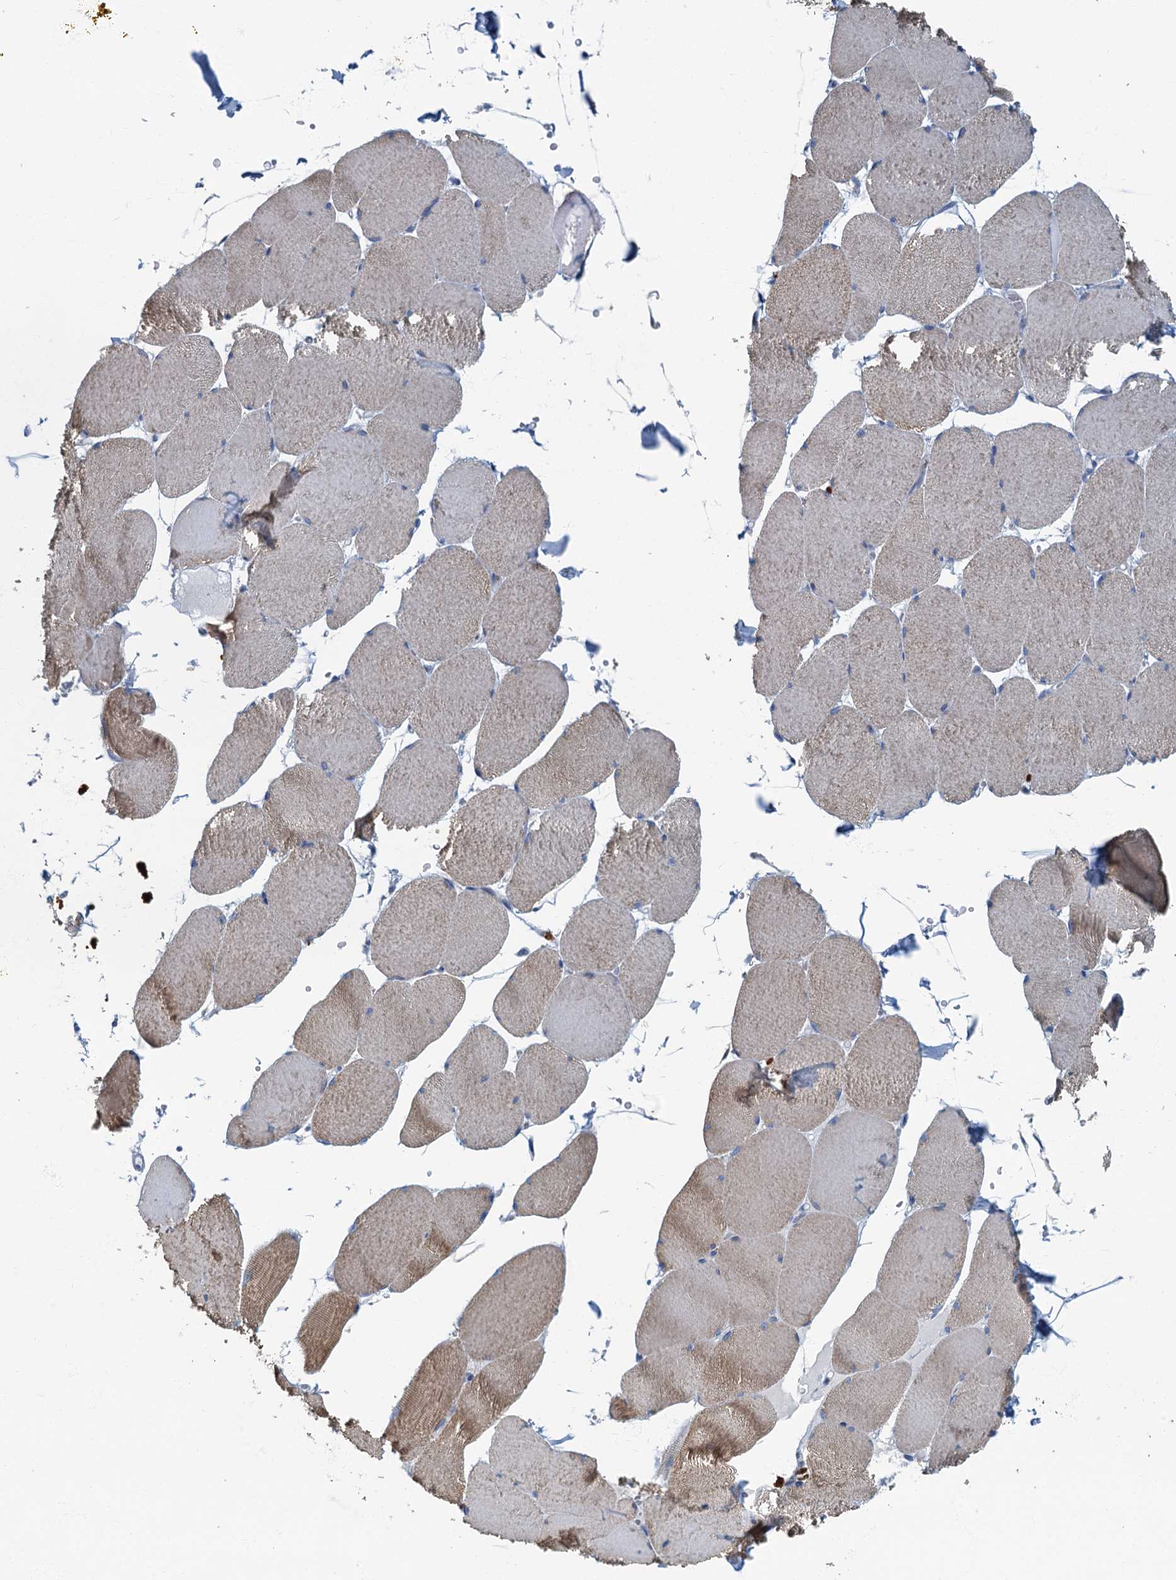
{"staining": {"intensity": "moderate", "quantity": "25%-75%", "location": "cytoplasmic/membranous"}, "tissue": "skeletal muscle", "cell_type": "Myocytes", "image_type": "normal", "snomed": [{"axis": "morphology", "description": "Normal tissue, NOS"}, {"axis": "topography", "description": "Skeletal muscle"}, {"axis": "topography", "description": "Head-Neck"}], "caption": "This micrograph shows IHC staining of normal skeletal muscle, with medium moderate cytoplasmic/membranous expression in approximately 25%-75% of myocytes.", "gene": "ANKDD1A", "patient": {"sex": "male", "age": 66}}